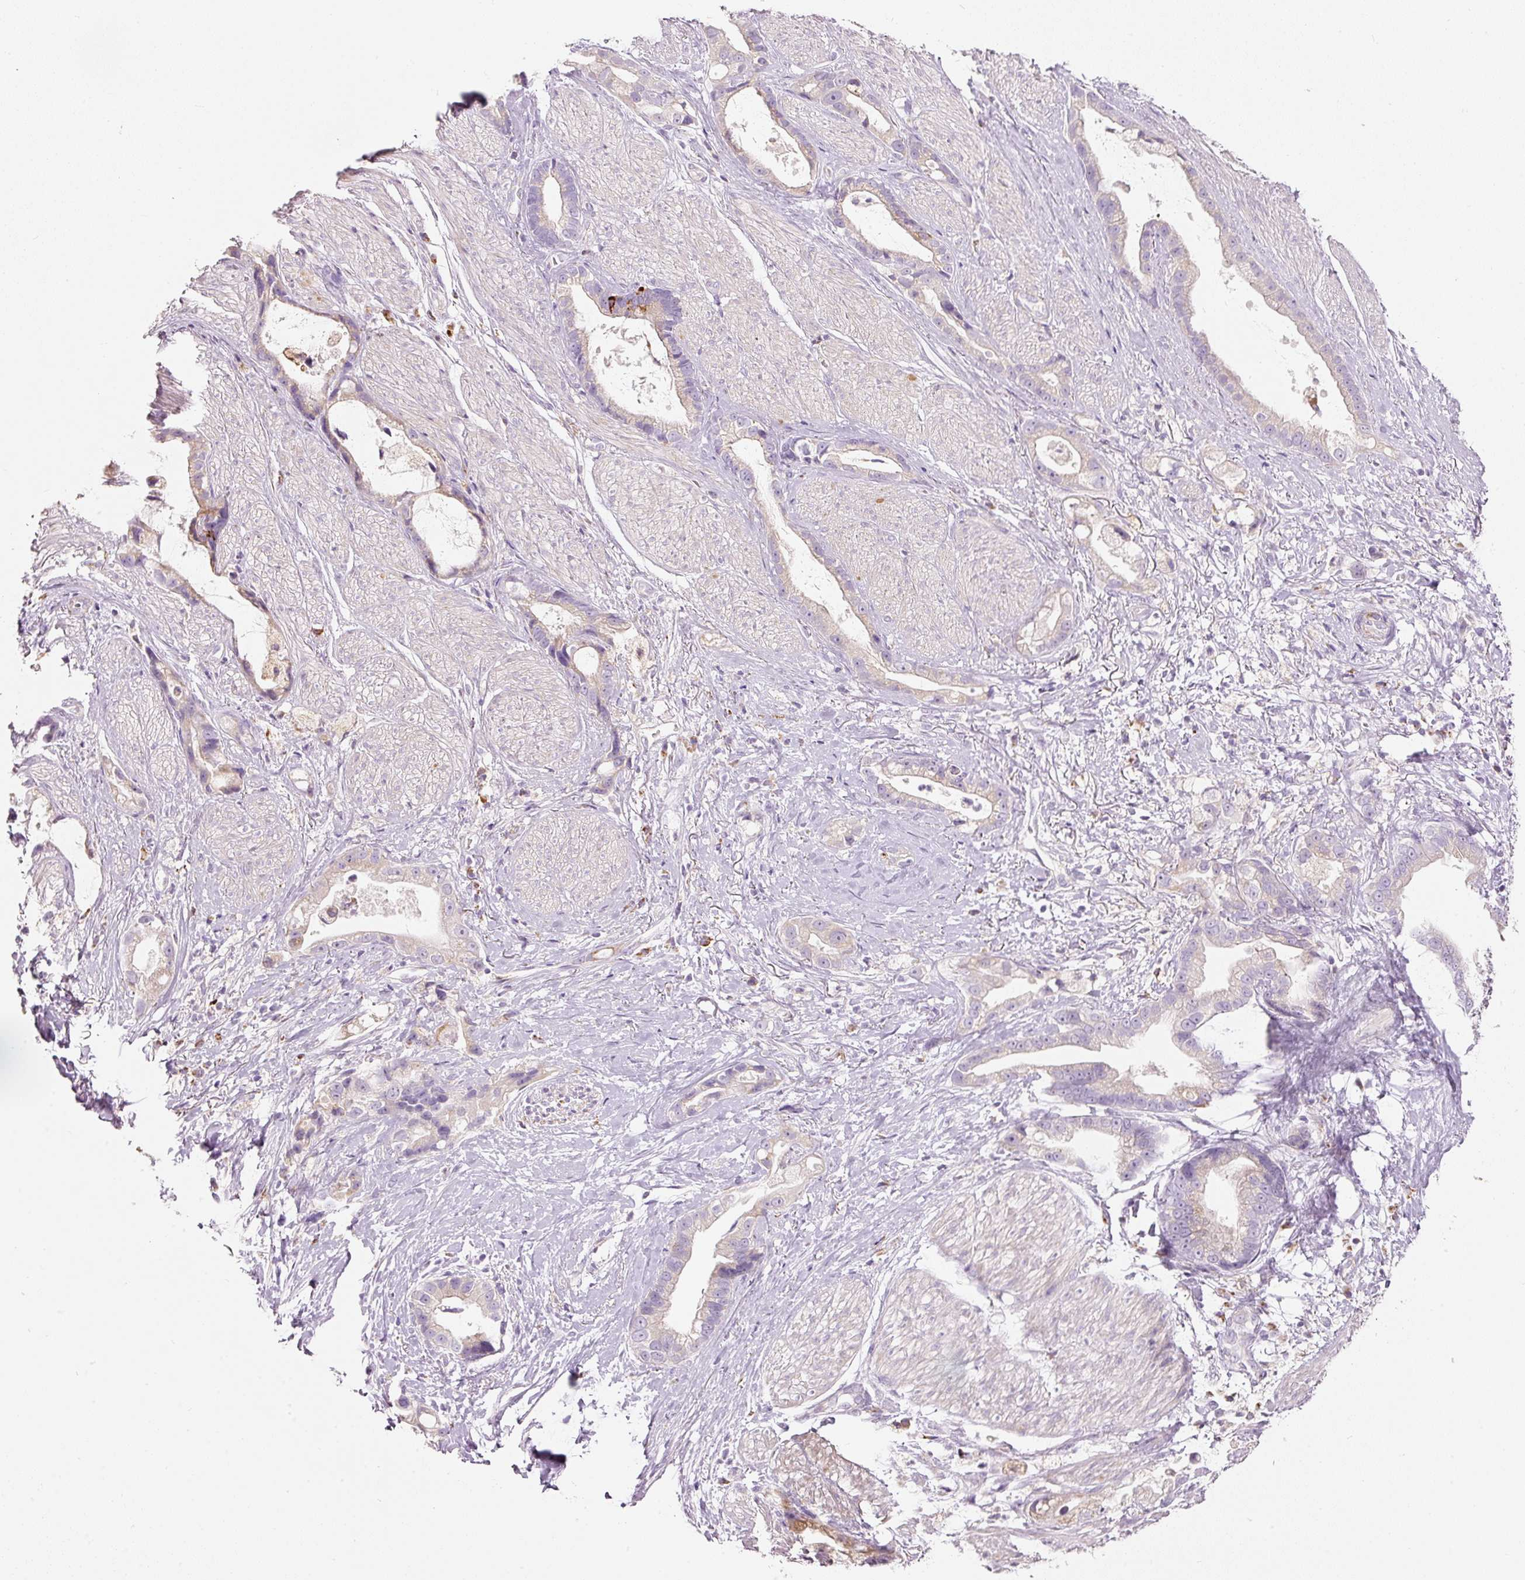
{"staining": {"intensity": "weak", "quantity": "<25%", "location": "cytoplasmic/membranous"}, "tissue": "stomach cancer", "cell_type": "Tumor cells", "image_type": "cancer", "snomed": [{"axis": "morphology", "description": "Adenocarcinoma, NOS"}, {"axis": "topography", "description": "Stomach"}], "caption": "Micrograph shows no significant protein expression in tumor cells of adenocarcinoma (stomach).", "gene": "MTHFD2", "patient": {"sex": "male", "age": 55}}